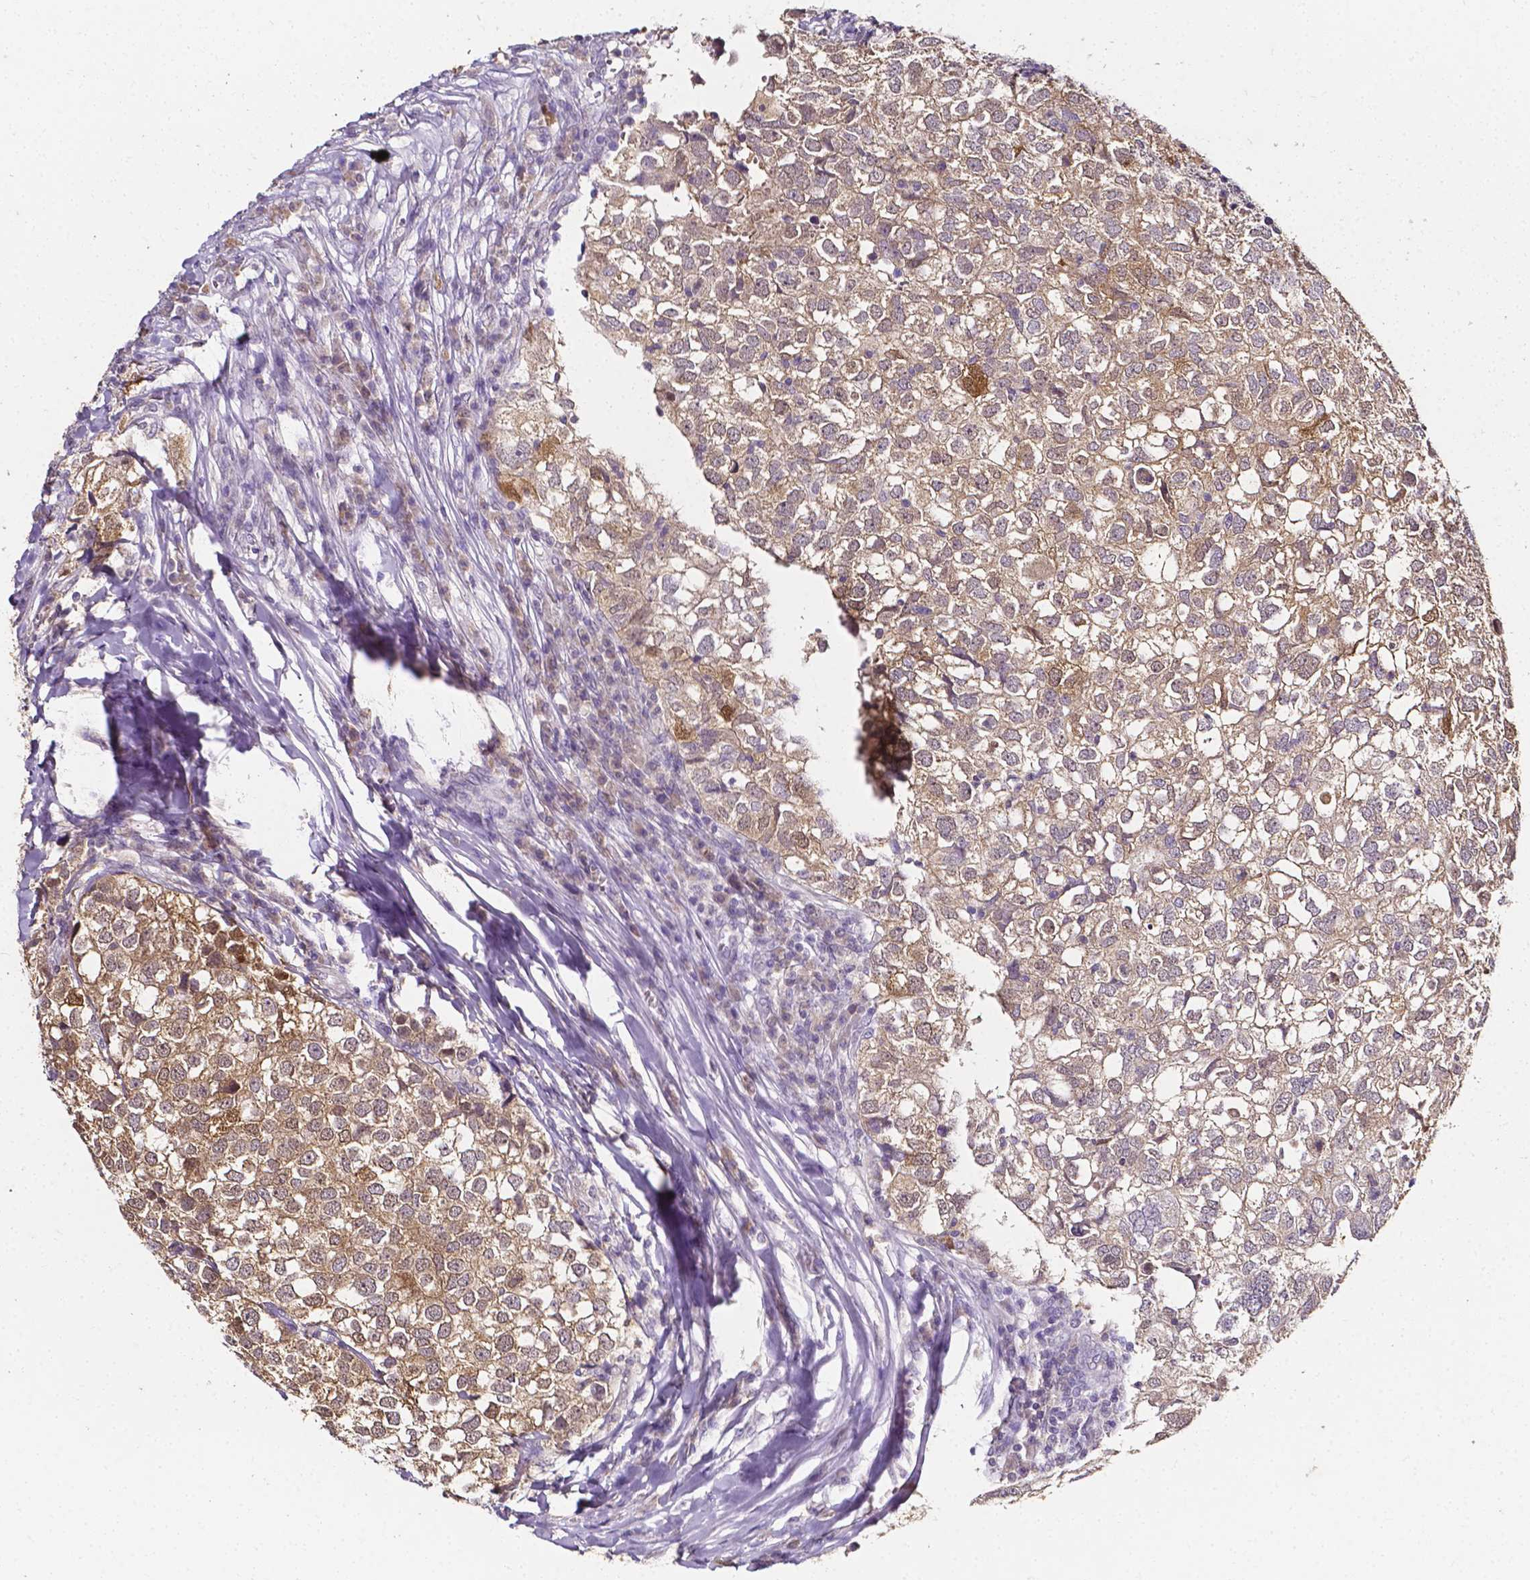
{"staining": {"intensity": "weak", "quantity": ">75%", "location": "cytoplasmic/membranous"}, "tissue": "breast cancer", "cell_type": "Tumor cells", "image_type": "cancer", "snomed": [{"axis": "morphology", "description": "Duct carcinoma"}, {"axis": "topography", "description": "Breast"}], "caption": "Human breast cancer (infiltrating ductal carcinoma) stained with a protein marker exhibits weak staining in tumor cells.", "gene": "PSAT1", "patient": {"sex": "female", "age": 30}}